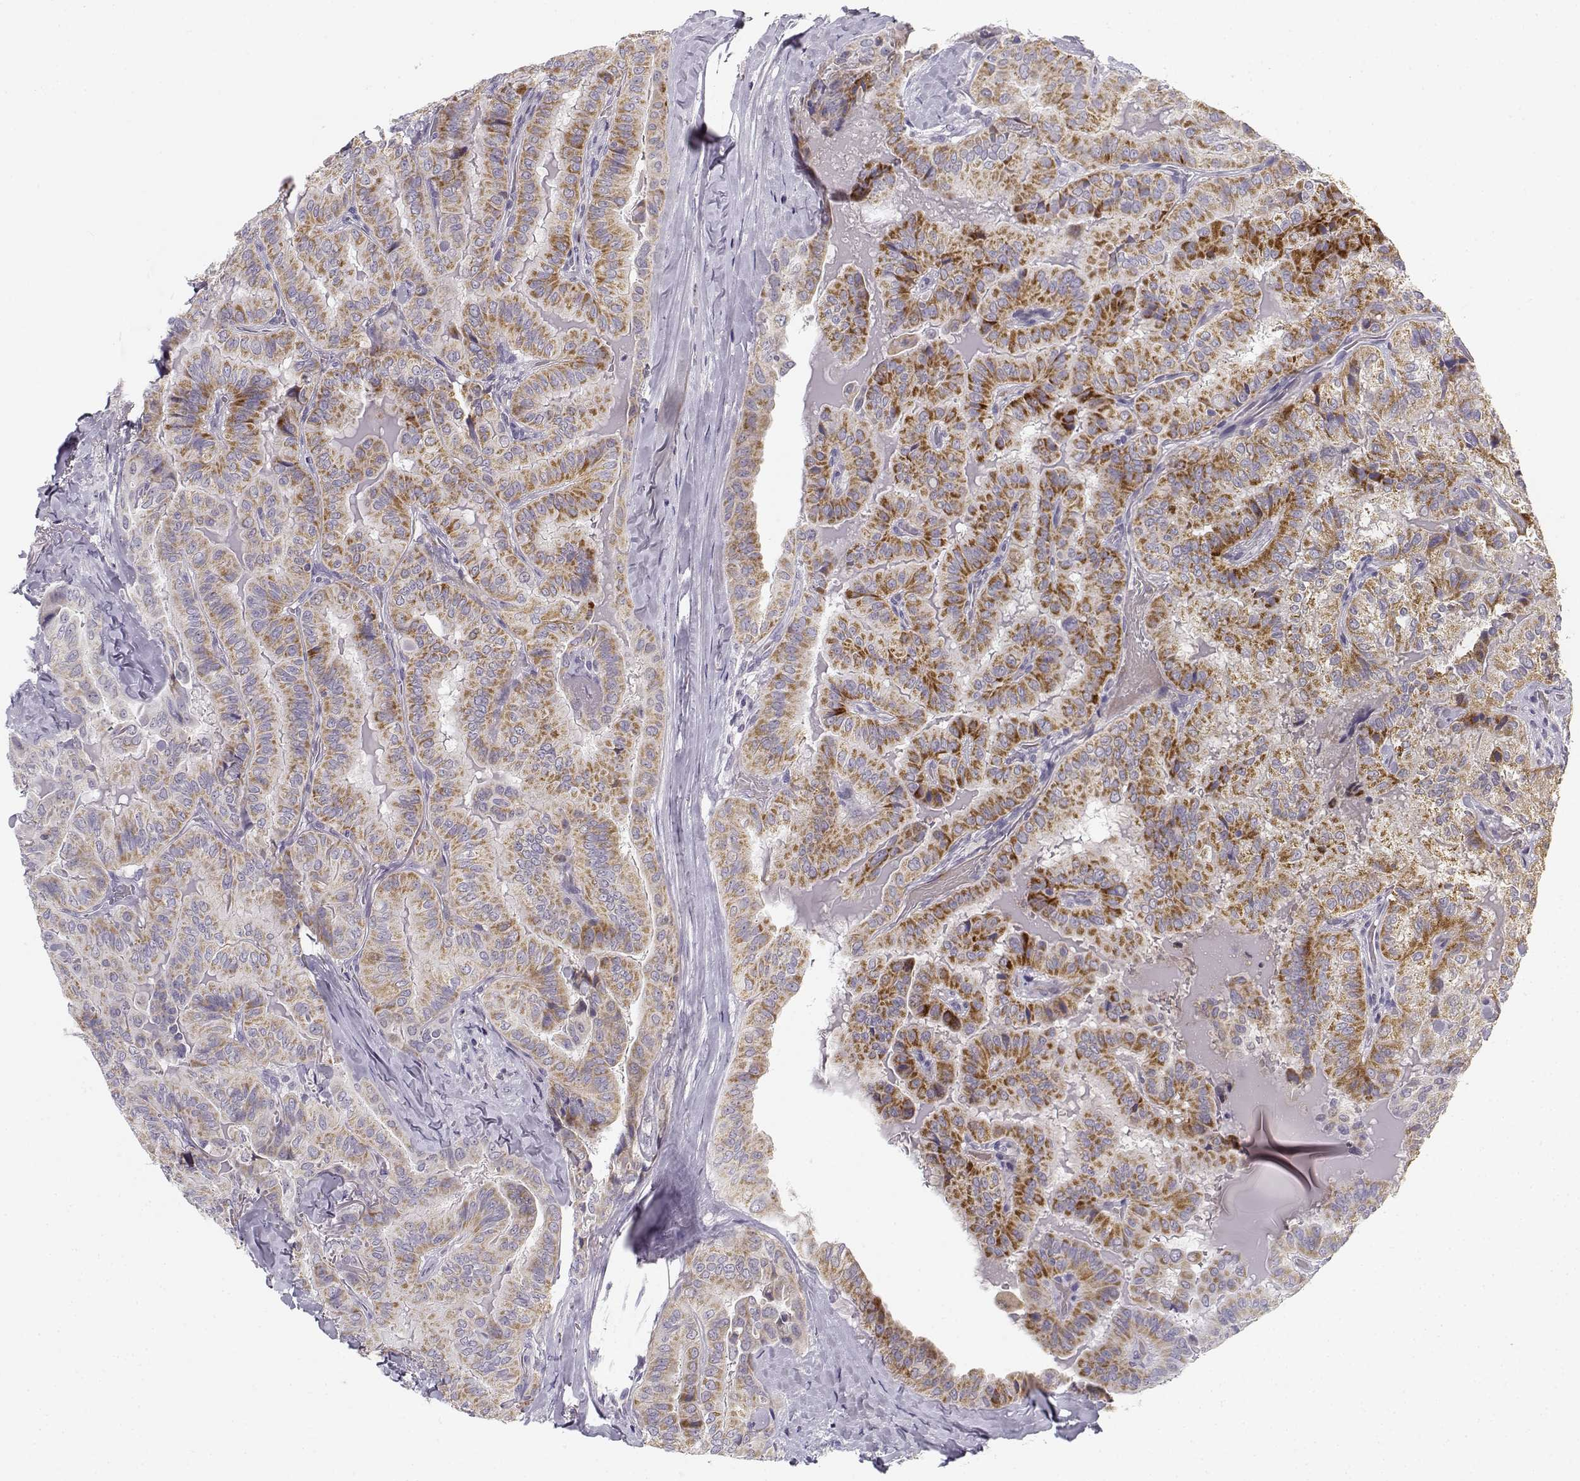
{"staining": {"intensity": "moderate", "quantity": ">75%", "location": "cytoplasmic/membranous"}, "tissue": "thyroid cancer", "cell_type": "Tumor cells", "image_type": "cancer", "snomed": [{"axis": "morphology", "description": "Papillary adenocarcinoma, NOS"}, {"axis": "topography", "description": "Thyroid gland"}], "caption": "DAB (3,3'-diaminobenzidine) immunohistochemical staining of thyroid cancer (papillary adenocarcinoma) reveals moderate cytoplasmic/membranous protein staining in approximately >75% of tumor cells. (brown staining indicates protein expression, while blue staining denotes nuclei).", "gene": "DDX25", "patient": {"sex": "female", "age": 68}}